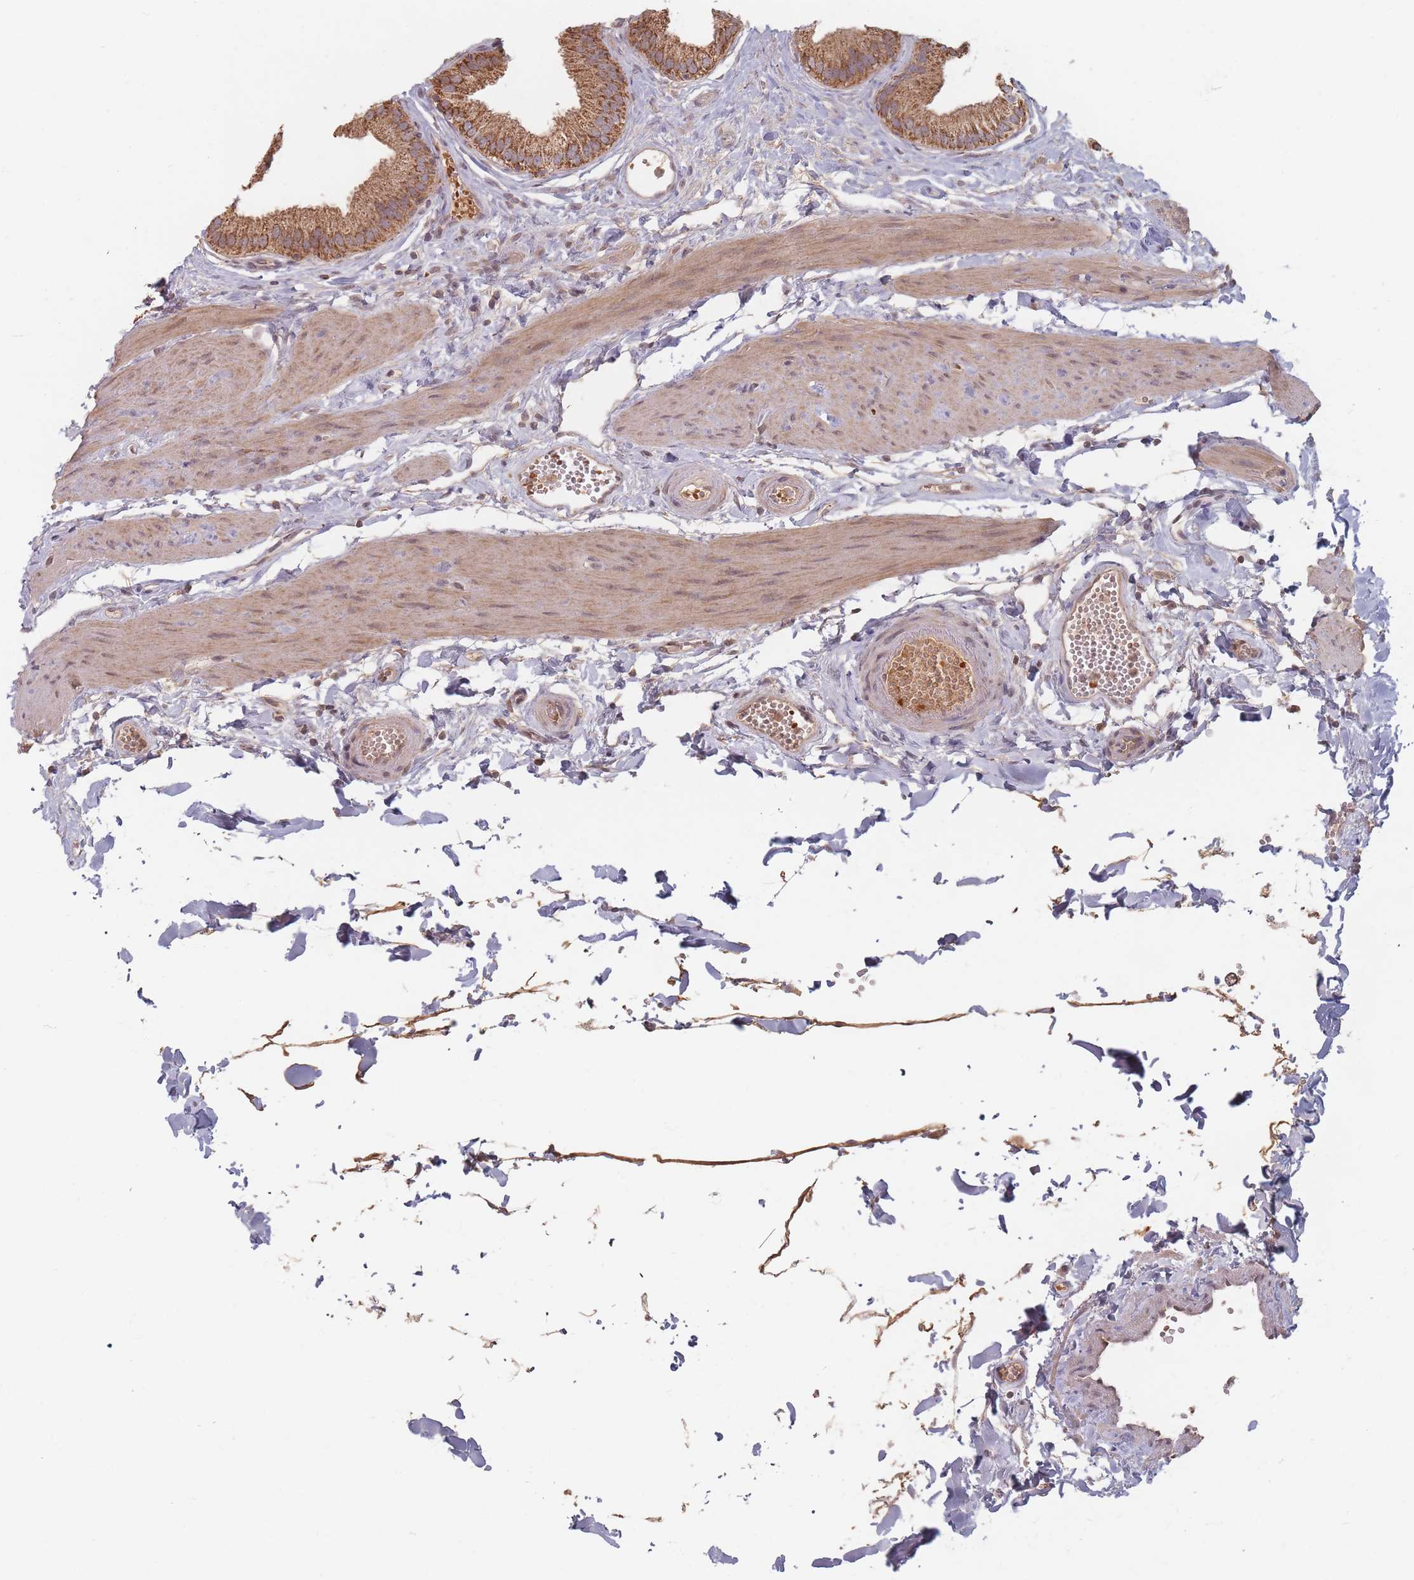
{"staining": {"intensity": "strong", "quantity": ">75%", "location": "cytoplasmic/membranous"}, "tissue": "gallbladder", "cell_type": "Glandular cells", "image_type": "normal", "snomed": [{"axis": "morphology", "description": "Normal tissue, NOS"}, {"axis": "topography", "description": "Gallbladder"}], "caption": "Immunohistochemistry (IHC) staining of unremarkable gallbladder, which reveals high levels of strong cytoplasmic/membranous staining in about >75% of glandular cells indicating strong cytoplasmic/membranous protein staining. The staining was performed using DAB (brown) for protein detection and nuclei were counterstained in hematoxylin (blue).", "gene": "OR2M4", "patient": {"sex": "female", "age": 54}}